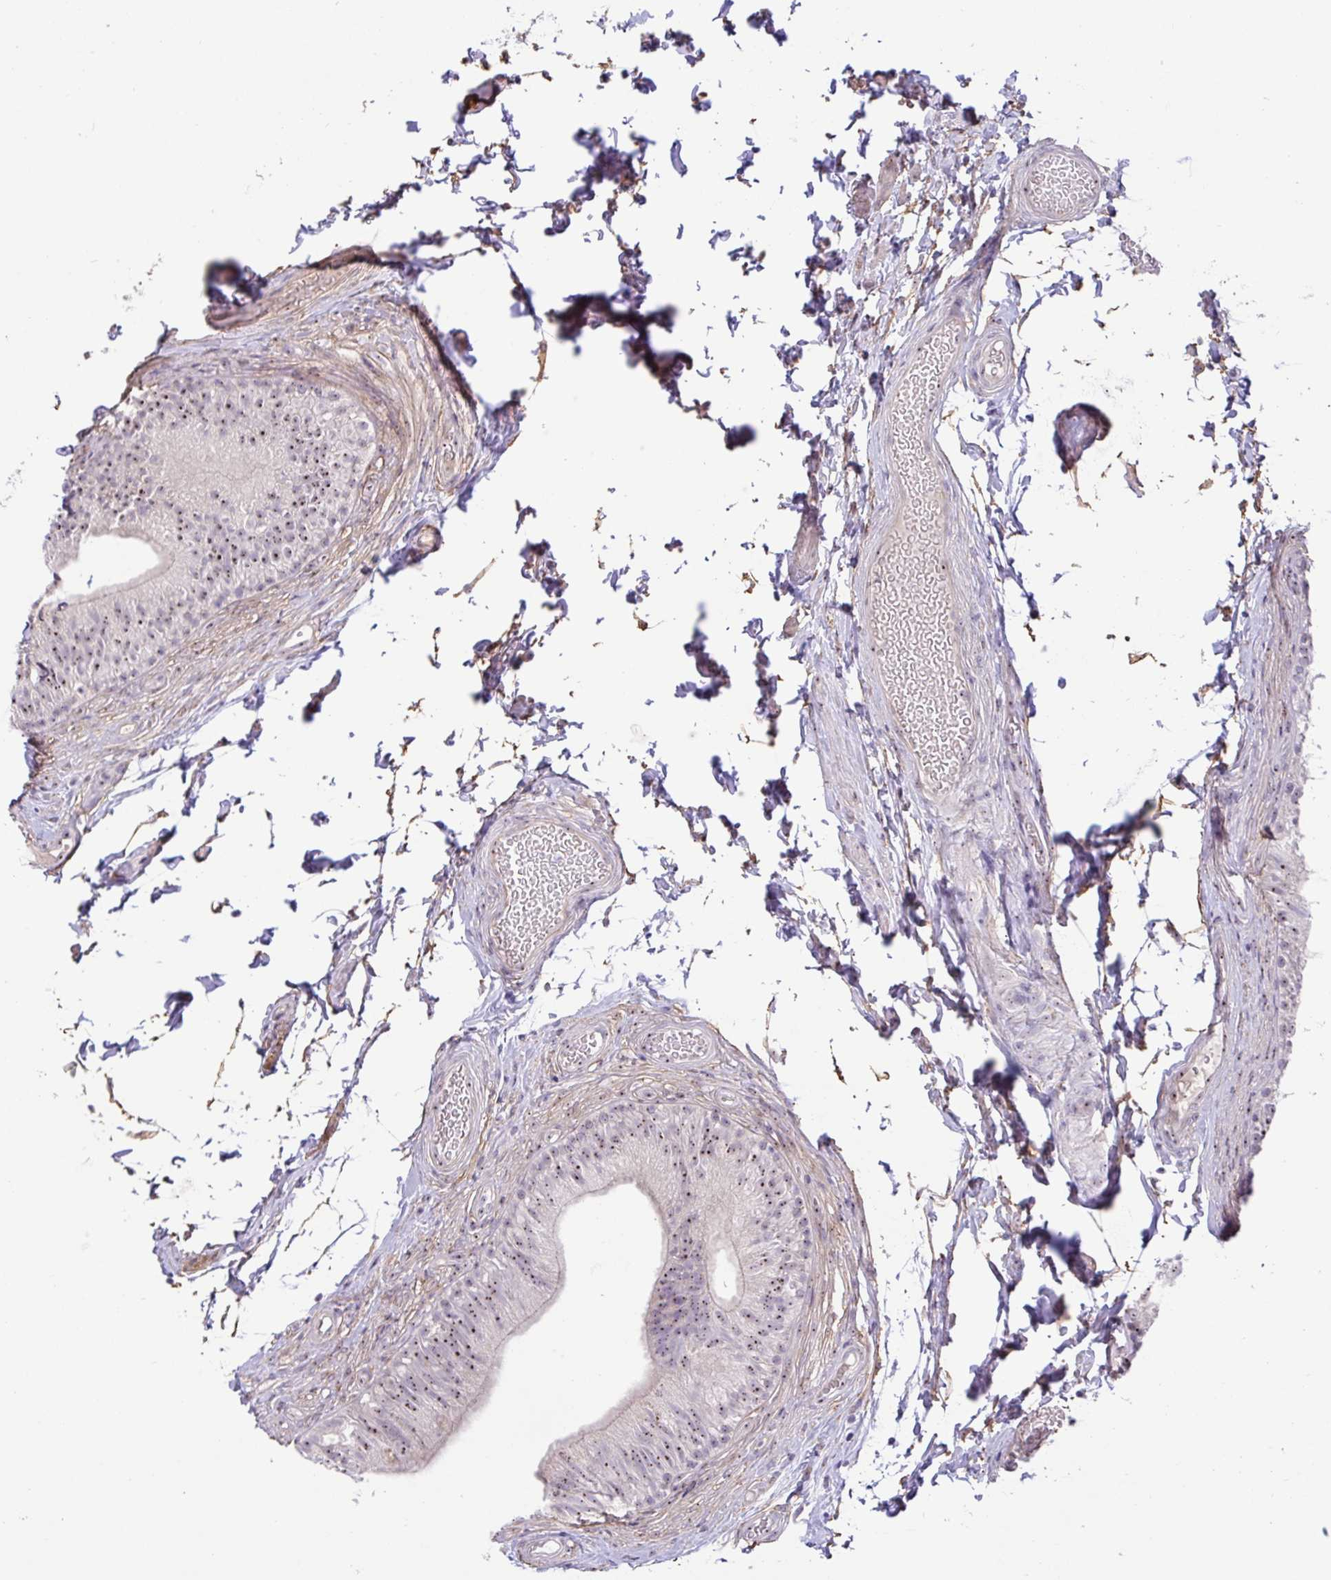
{"staining": {"intensity": "moderate", "quantity": "25%-75%", "location": "nuclear"}, "tissue": "epididymis", "cell_type": "Glandular cells", "image_type": "normal", "snomed": [{"axis": "morphology", "description": "Normal tissue, NOS"}, {"axis": "topography", "description": "Epididymis, spermatic cord, NOS"}, {"axis": "topography", "description": "Epididymis"}, {"axis": "topography", "description": "Peripheral nerve tissue"}], "caption": "Immunohistochemistry (IHC) of unremarkable human epididymis shows medium levels of moderate nuclear expression in approximately 25%-75% of glandular cells.", "gene": "MXRA8", "patient": {"sex": "male", "age": 29}}